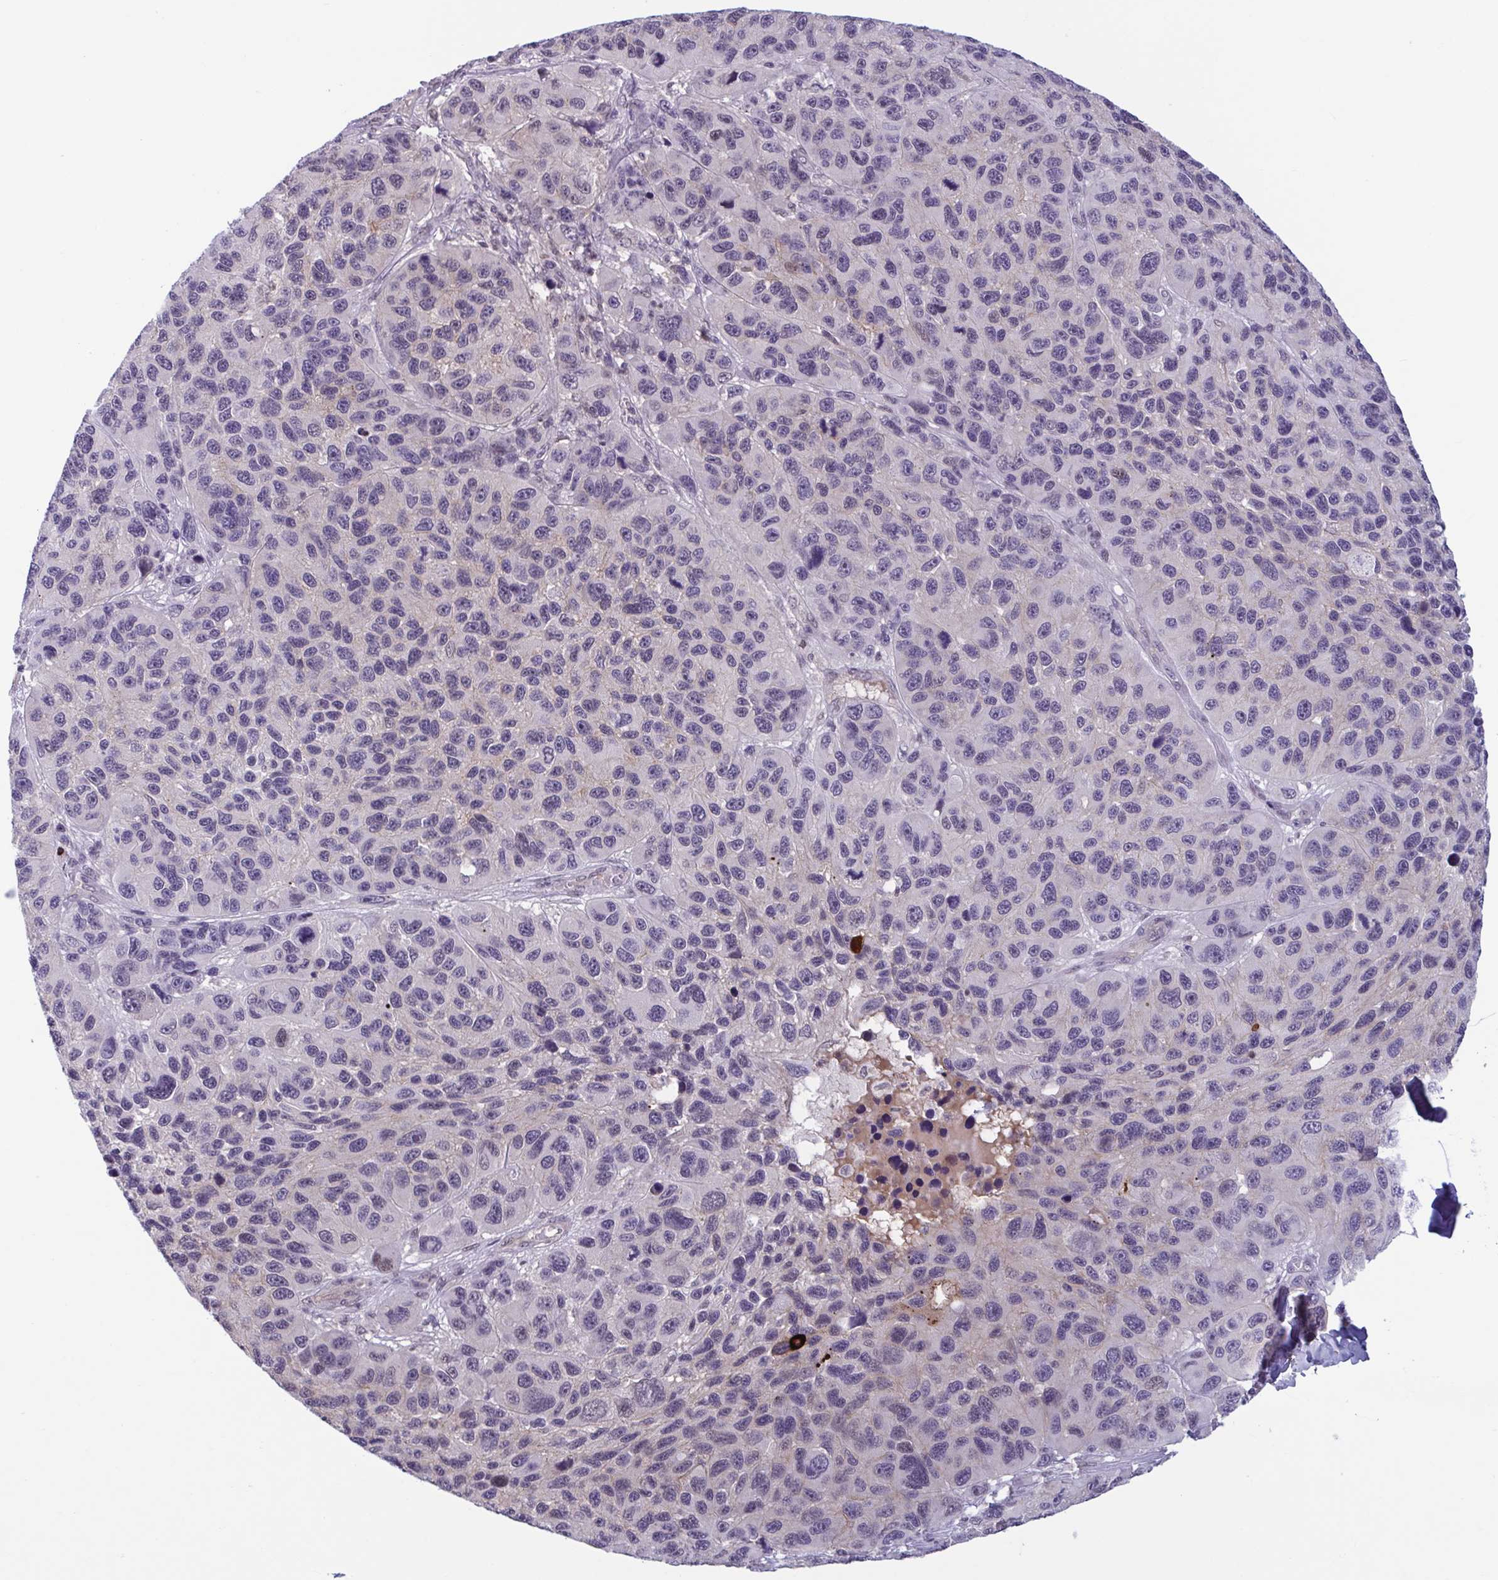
{"staining": {"intensity": "negative", "quantity": "none", "location": "none"}, "tissue": "melanoma", "cell_type": "Tumor cells", "image_type": "cancer", "snomed": [{"axis": "morphology", "description": "Malignant melanoma, NOS"}, {"axis": "topography", "description": "Skin"}], "caption": "An immunohistochemistry histopathology image of melanoma is shown. There is no staining in tumor cells of melanoma.", "gene": "TTC7B", "patient": {"sex": "male", "age": 53}}